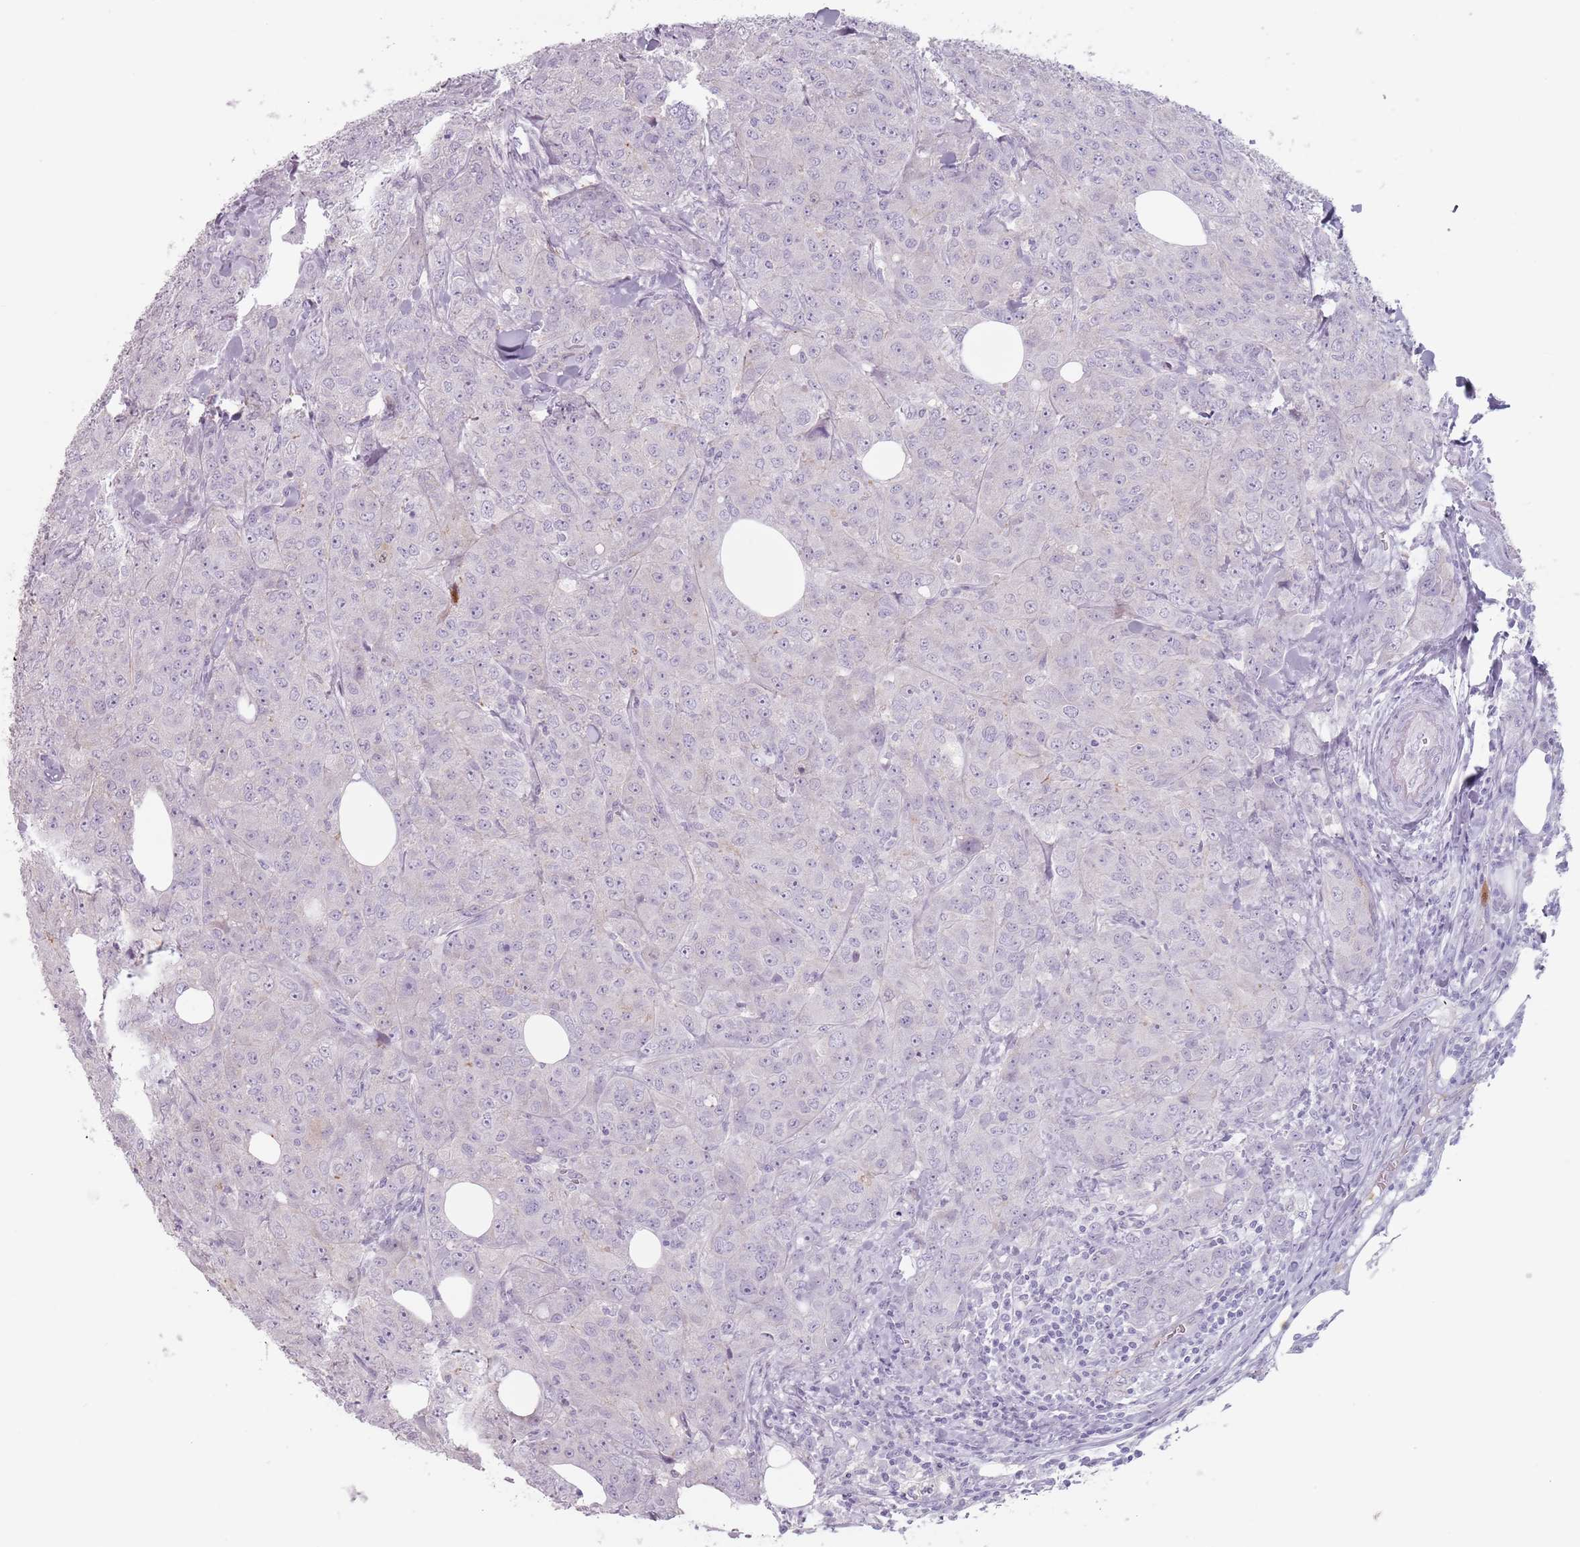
{"staining": {"intensity": "negative", "quantity": "none", "location": "none"}, "tissue": "breast cancer", "cell_type": "Tumor cells", "image_type": "cancer", "snomed": [{"axis": "morphology", "description": "Duct carcinoma"}, {"axis": "topography", "description": "Breast"}], "caption": "This micrograph is of breast invasive ductal carcinoma stained with immunohistochemistry to label a protein in brown with the nuclei are counter-stained blue. There is no positivity in tumor cells.", "gene": "ZNF584", "patient": {"sex": "female", "age": 43}}